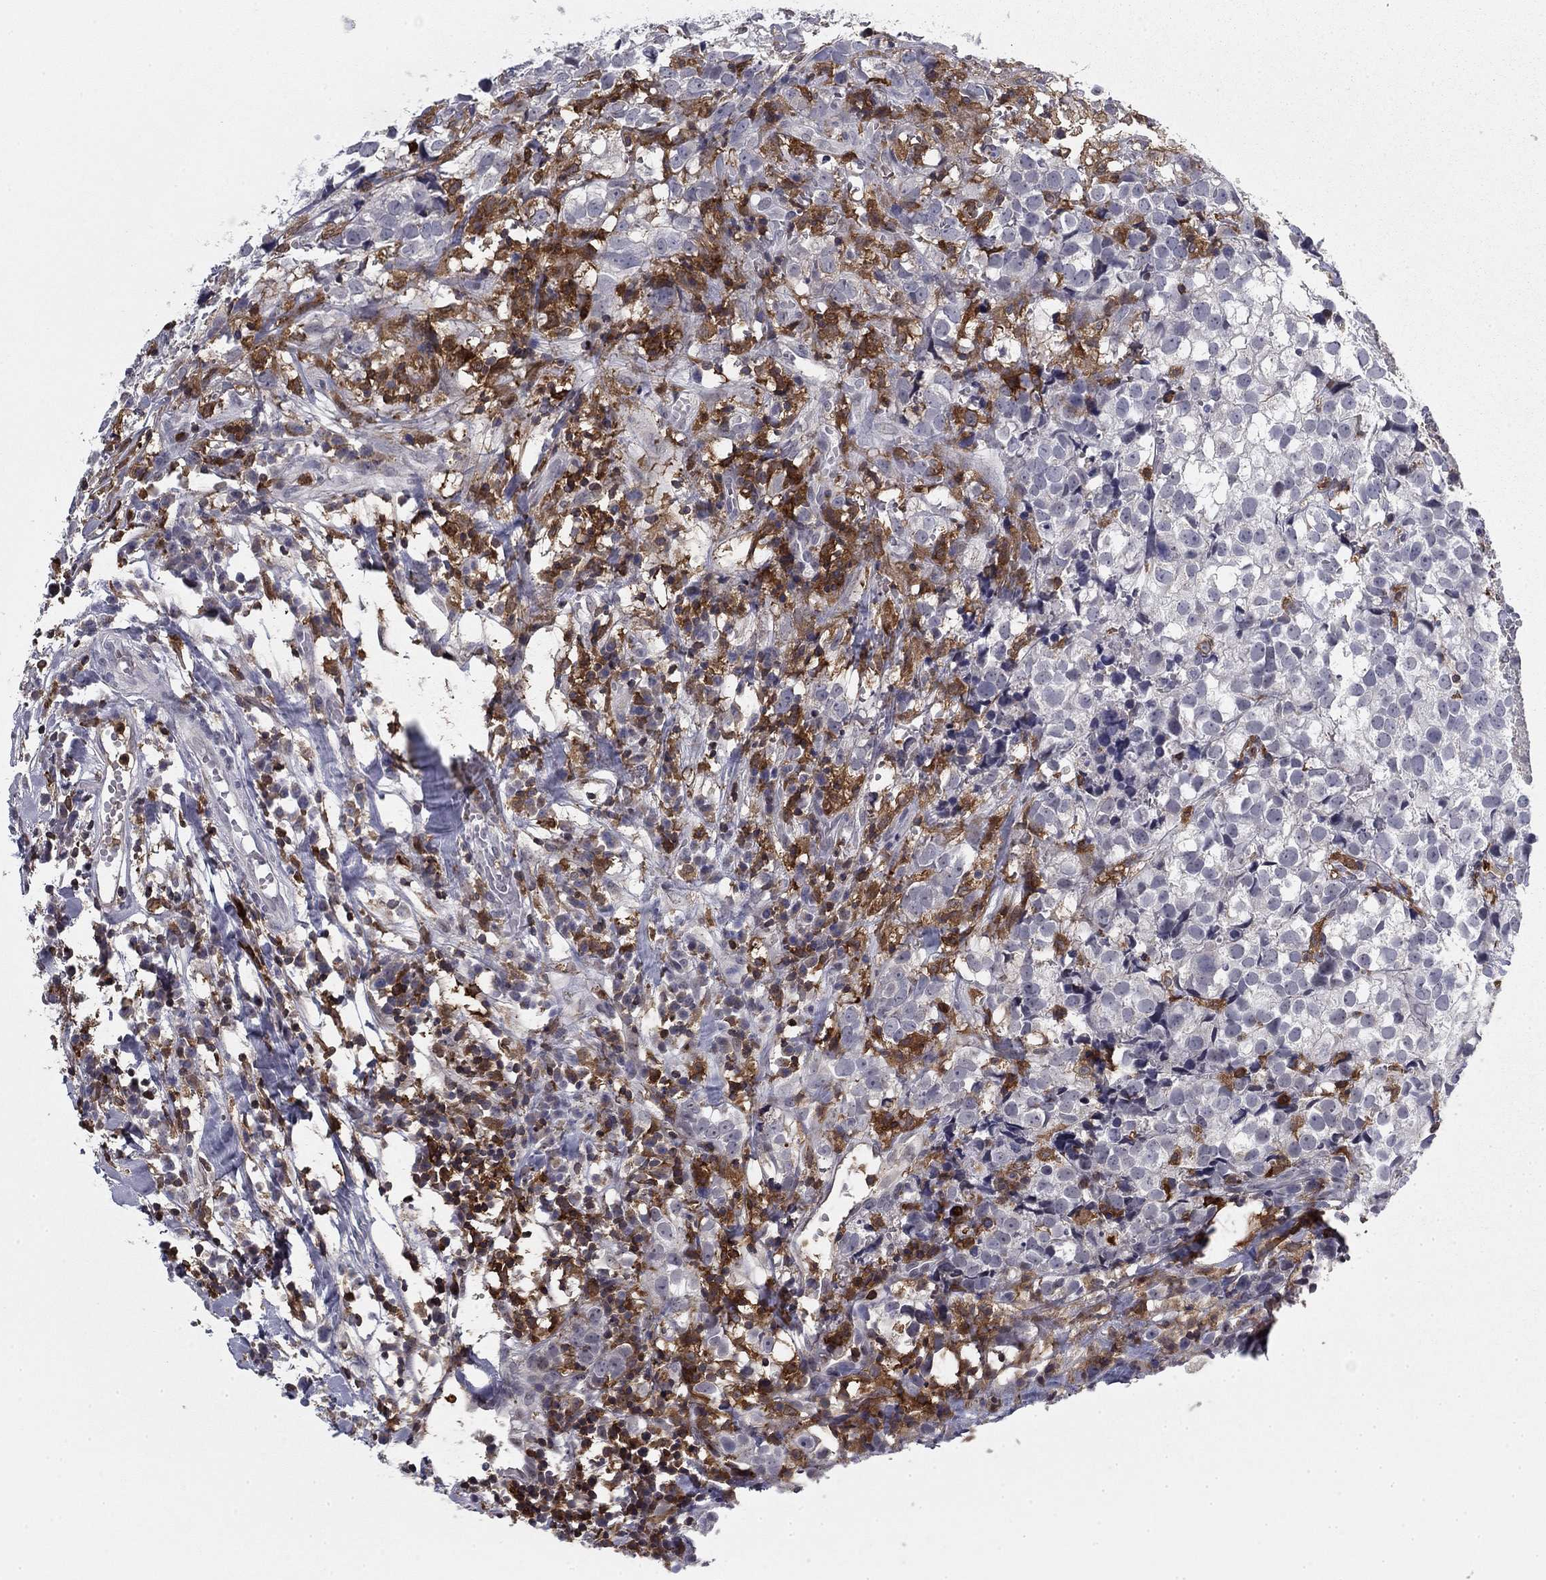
{"staining": {"intensity": "negative", "quantity": "none", "location": "none"}, "tissue": "breast cancer", "cell_type": "Tumor cells", "image_type": "cancer", "snomed": [{"axis": "morphology", "description": "Duct carcinoma"}, {"axis": "topography", "description": "Breast"}], "caption": "Tumor cells are negative for brown protein staining in breast cancer.", "gene": "PLCB2", "patient": {"sex": "female", "age": 30}}